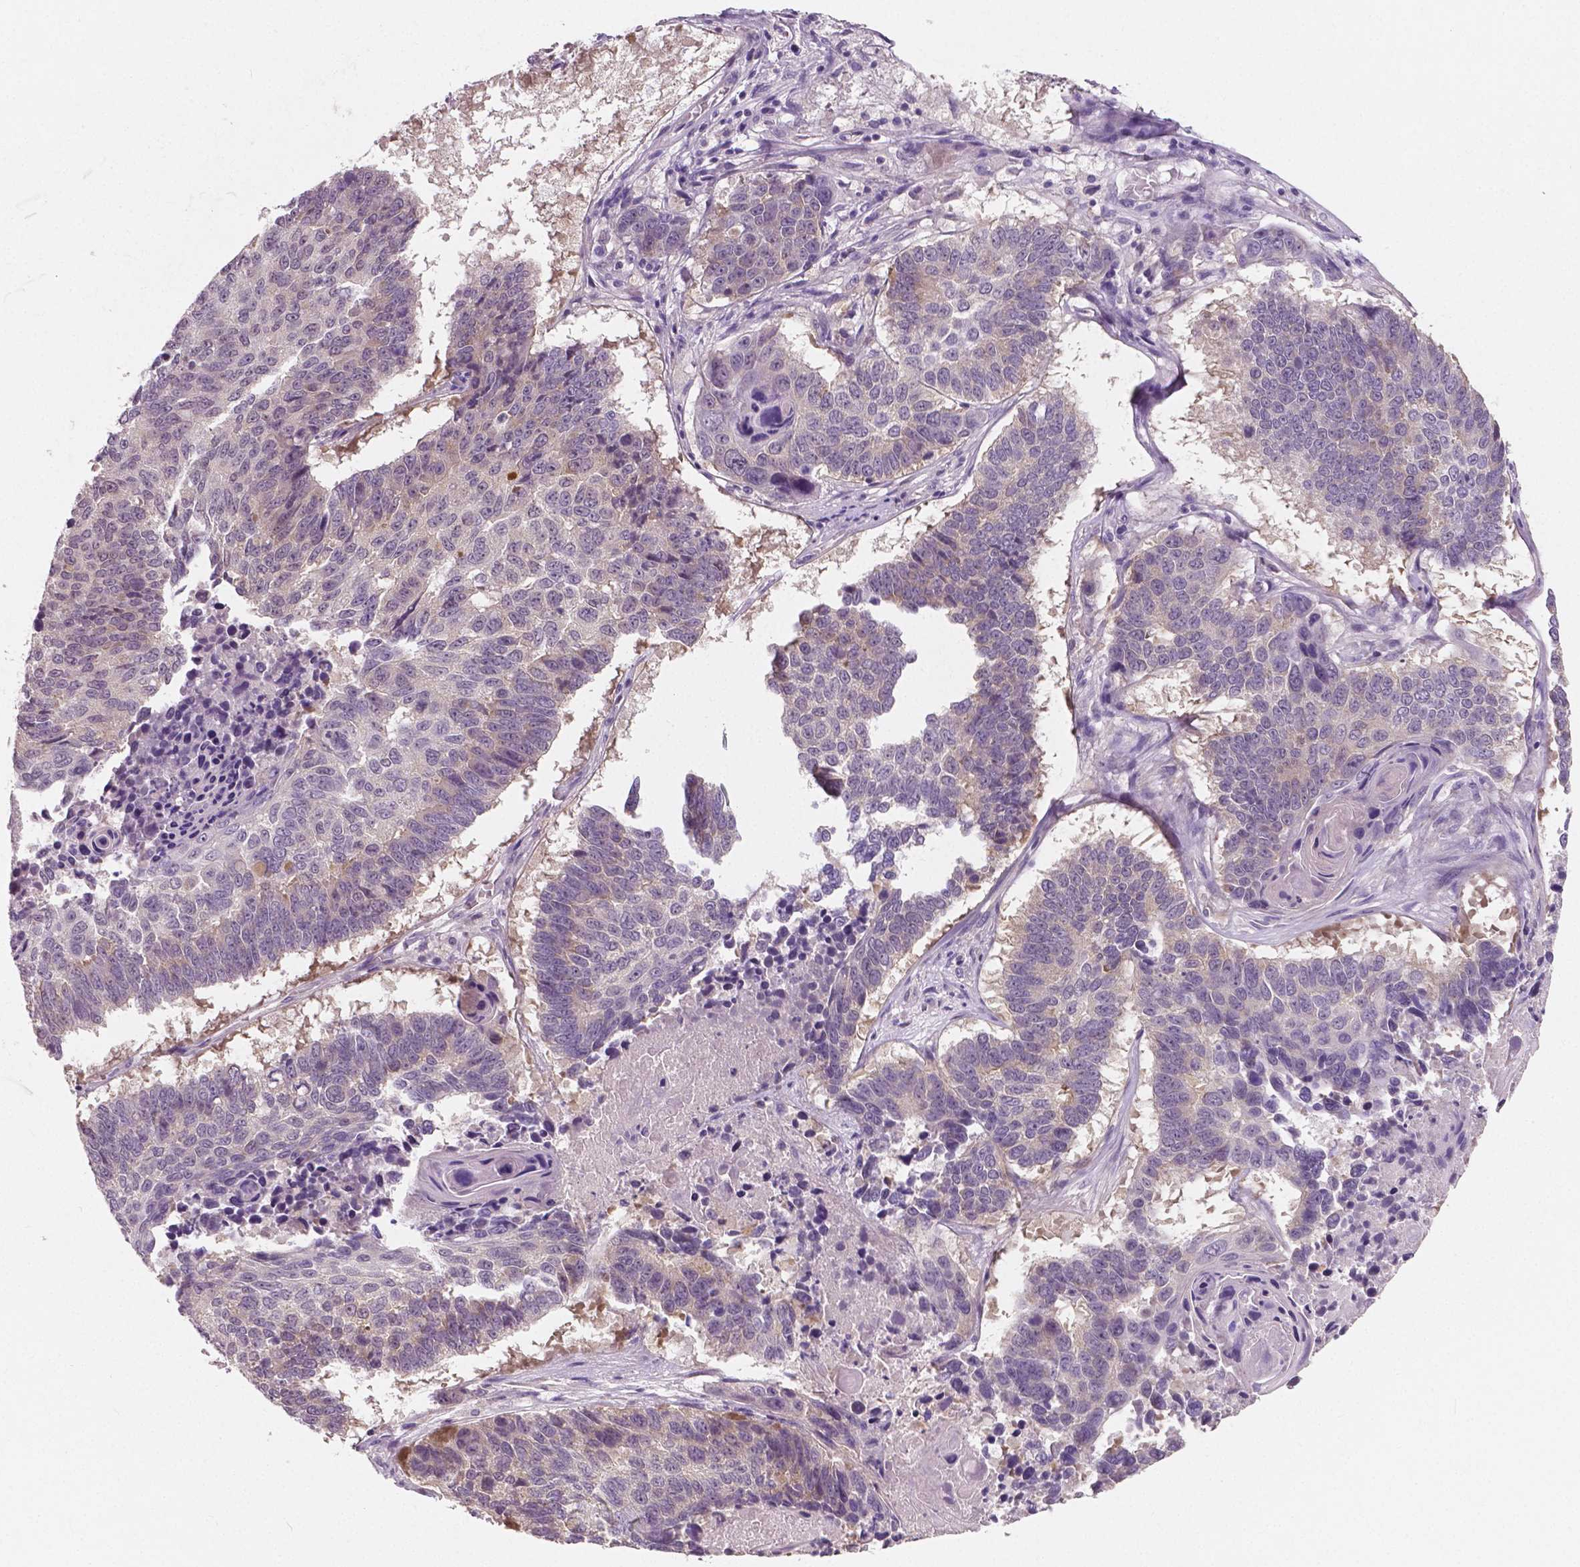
{"staining": {"intensity": "weak", "quantity": "<25%", "location": "cytoplasmic/membranous"}, "tissue": "lung cancer", "cell_type": "Tumor cells", "image_type": "cancer", "snomed": [{"axis": "morphology", "description": "Squamous cell carcinoma, NOS"}, {"axis": "topography", "description": "Lung"}], "caption": "IHC photomicrograph of lung cancer stained for a protein (brown), which demonstrates no staining in tumor cells.", "gene": "LSM14B", "patient": {"sex": "male", "age": 73}}